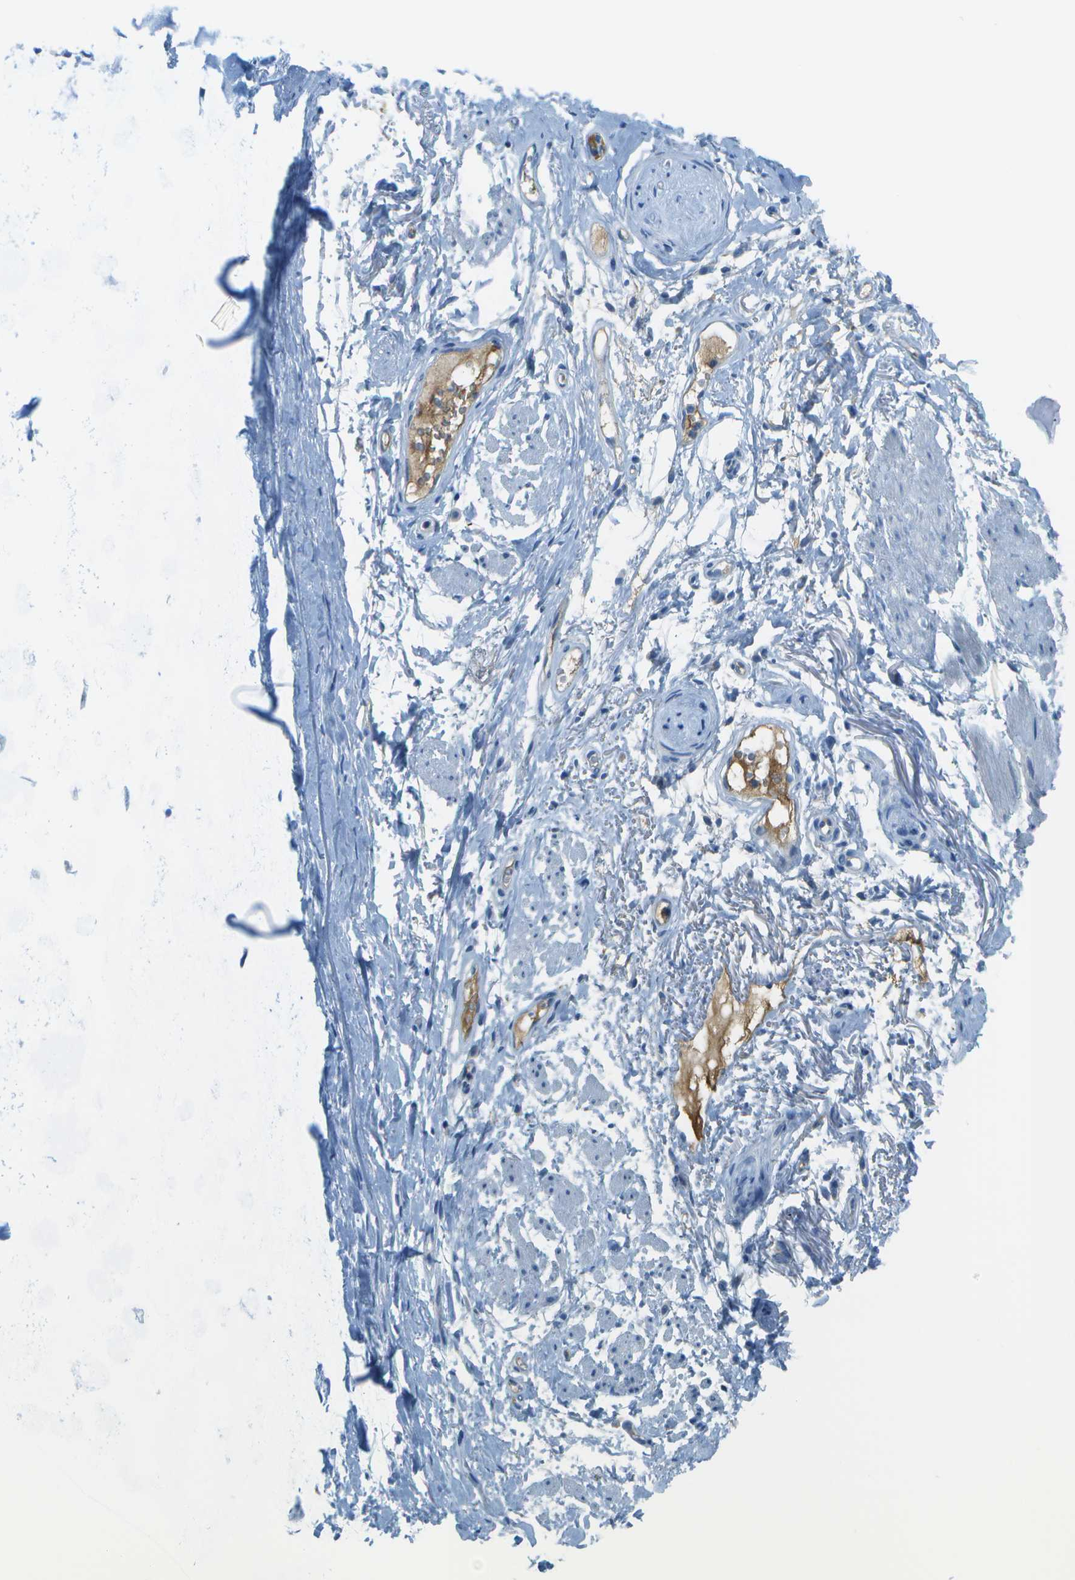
{"staining": {"intensity": "negative", "quantity": "none", "location": "none"}, "tissue": "adipose tissue", "cell_type": "Adipocytes", "image_type": "normal", "snomed": [{"axis": "morphology", "description": "Normal tissue, NOS"}, {"axis": "topography", "description": "Cartilage tissue"}, {"axis": "topography", "description": "Bronchus"}], "caption": "IHC of unremarkable human adipose tissue exhibits no staining in adipocytes.", "gene": "C1S", "patient": {"sex": "female", "age": 73}}